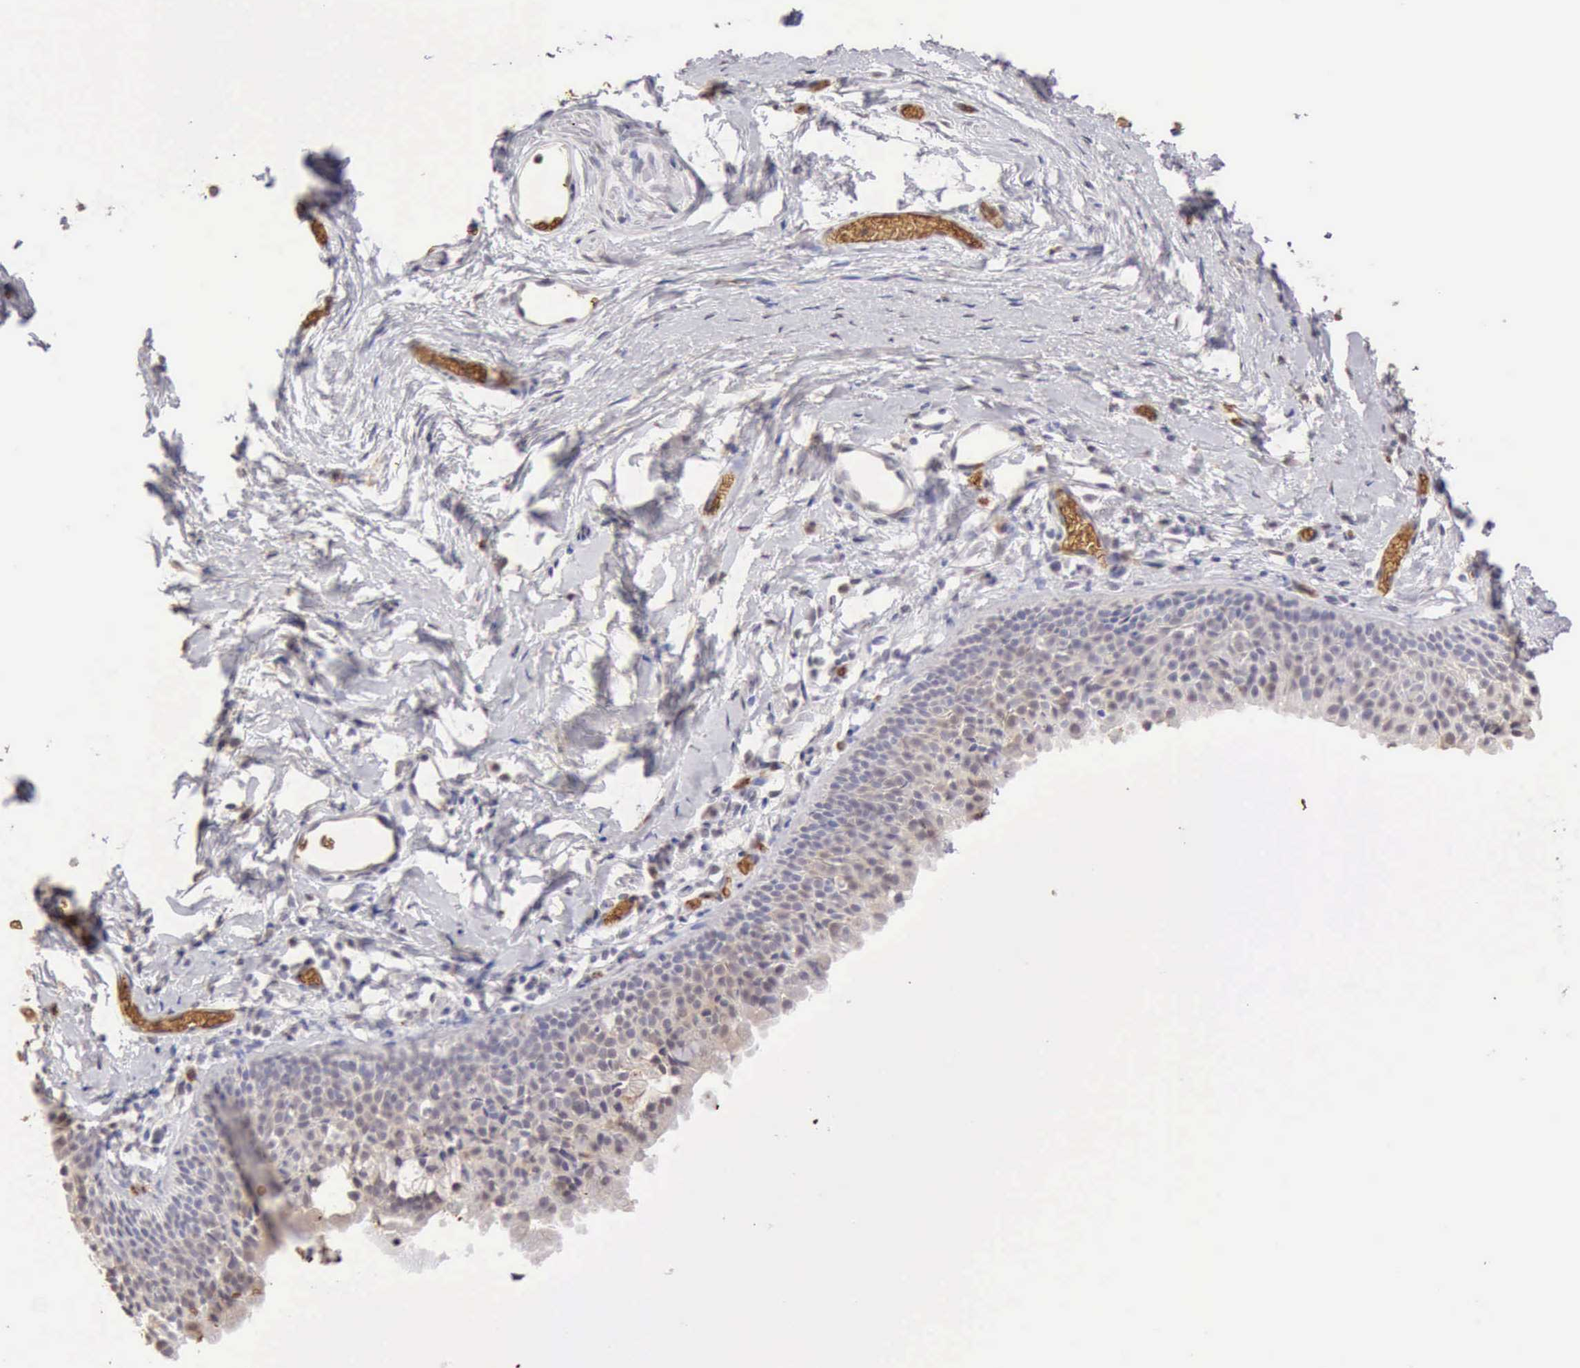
{"staining": {"intensity": "weak", "quantity": "25%-75%", "location": "cytoplasmic/membranous,nuclear"}, "tissue": "nasopharynx", "cell_type": "Respiratory epithelial cells", "image_type": "normal", "snomed": [{"axis": "morphology", "description": "Normal tissue, NOS"}, {"axis": "morphology", "description": "Inflammation, NOS"}, {"axis": "morphology", "description": "Malignant melanoma, Metastatic site"}, {"axis": "topography", "description": "Nasopharynx"}], "caption": "Protein expression analysis of benign nasopharynx reveals weak cytoplasmic/membranous,nuclear expression in about 25%-75% of respiratory epithelial cells. (Stains: DAB (3,3'-diaminobenzidine) in brown, nuclei in blue, Microscopy: brightfield microscopy at high magnification).", "gene": "CFI", "patient": {"sex": "female", "age": 55}}